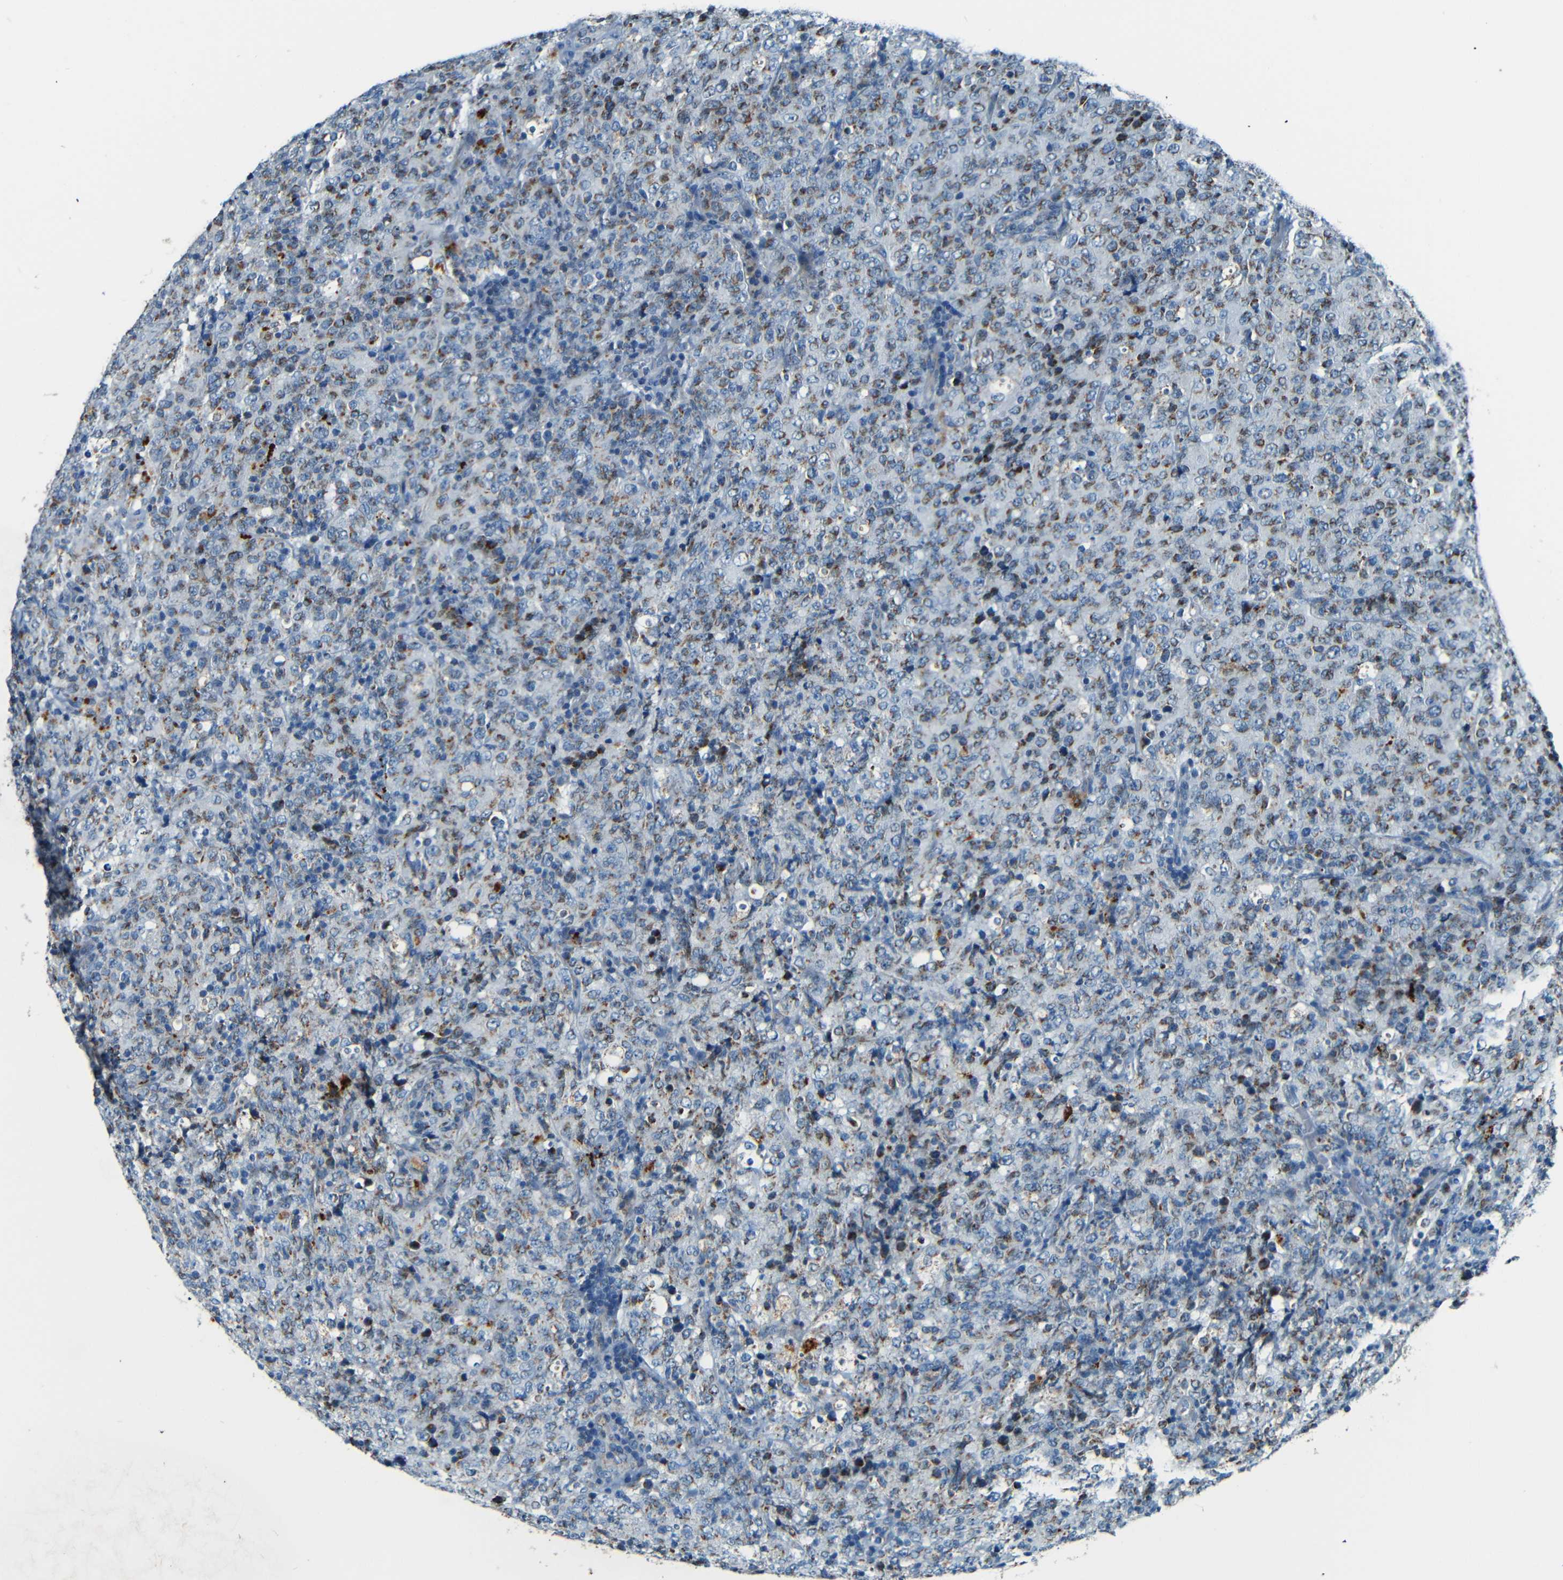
{"staining": {"intensity": "moderate", "quantity": "25%-75%", "location": "cytoplasmic/membranous"}, "tissue": "lymphoma", "cell_type": "Tumor cells", "image_type": "cancer", "snomed": [{"axis": "morphology", "description": "Malignant lymphoma, non-Hodgkin's type, High grade"}, {"axis": "topography", "description": "Tonsil"}], "caption": "Immunohistochemical staining of human high-grade malignant lymphoma, non-Hodgkin's type reveals medium levels of moderate cytoplasmic/membranous protein expression in about 25%-75% of tumor cells.", "gene": "WSCD2", "patient": {"sex": "female", "age": 36}}